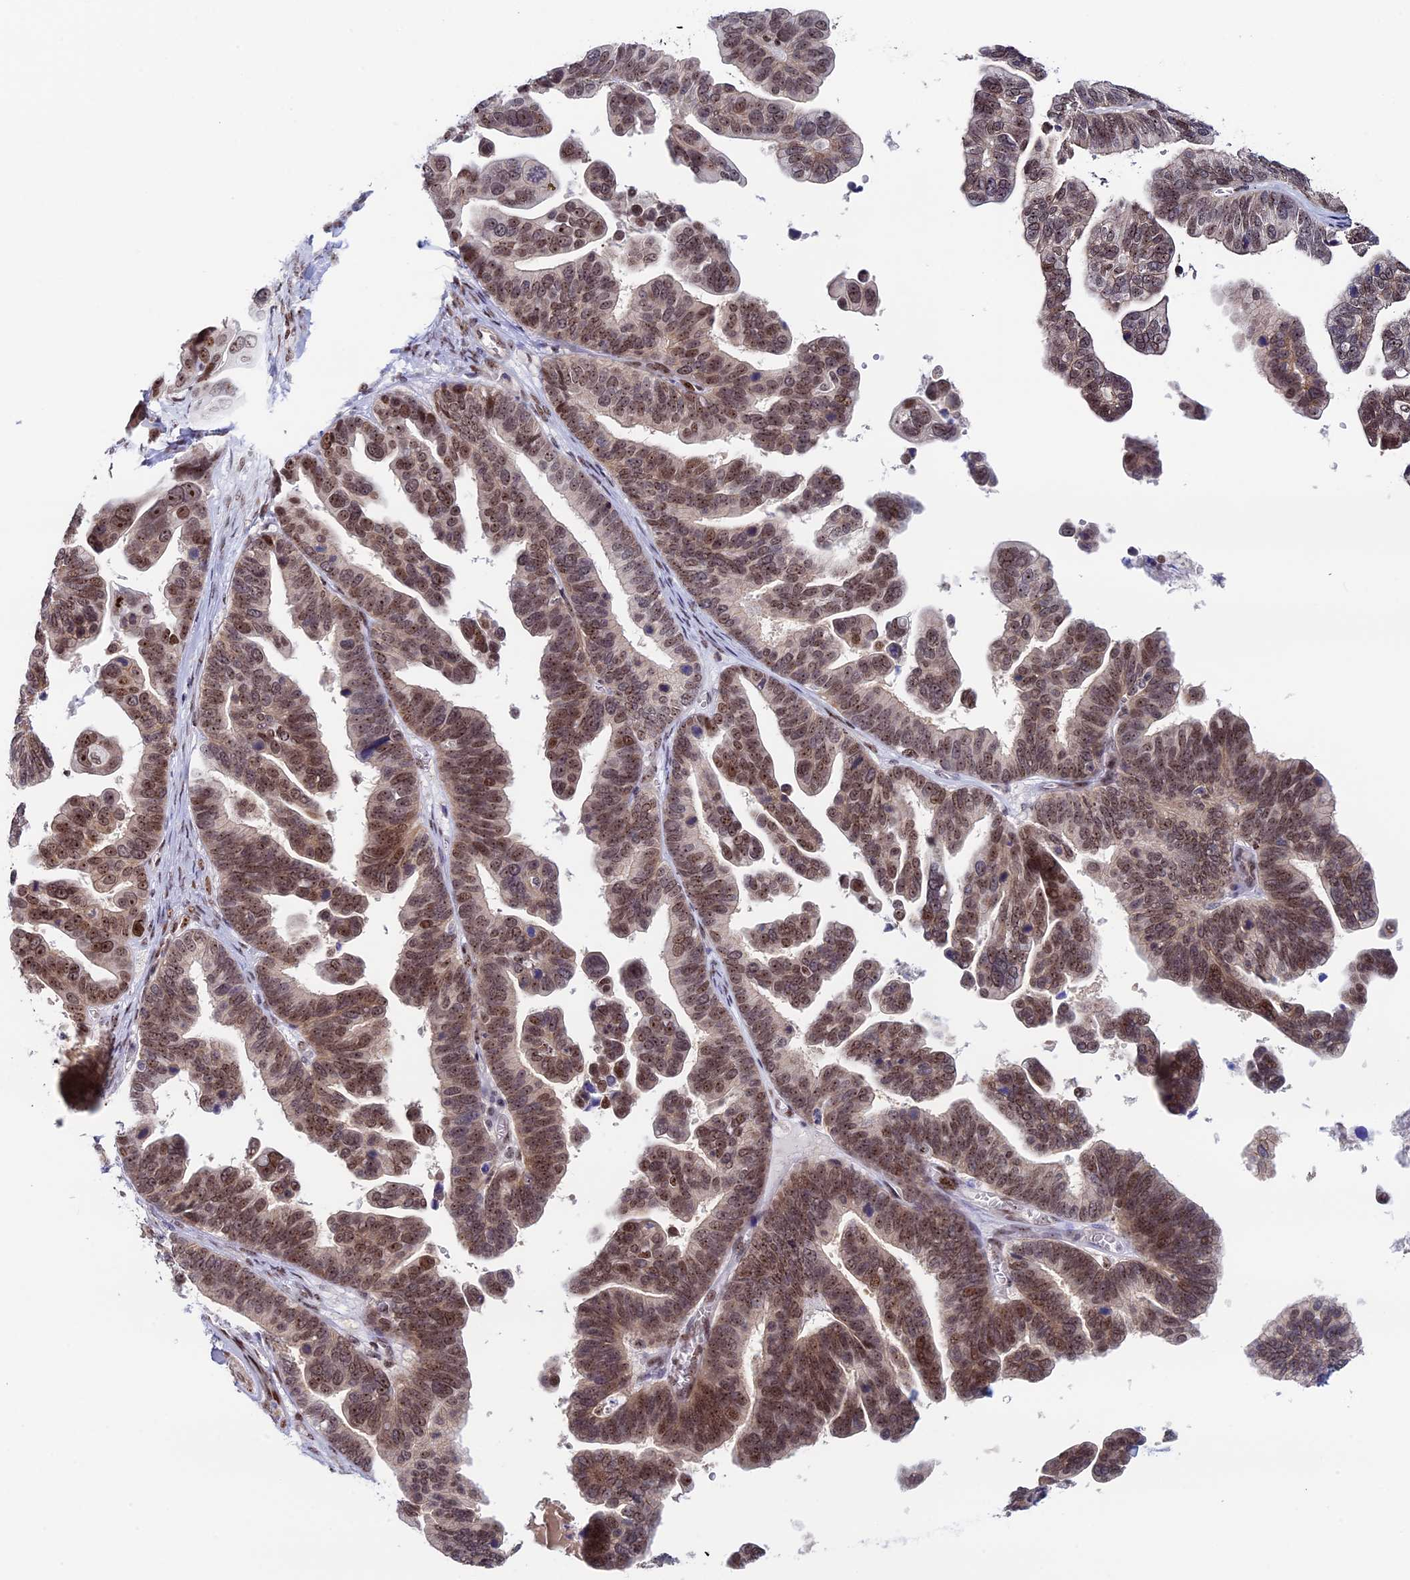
{"staining": {"intensity": "moderate", "quantity": ">75%", "location": "nuclear"}, "tissue": "ovarian cancer", "cell_type": "Tumor cells", "image_type": "cancer", "snomed": [{"axis": "morphology", "description": "Cystadenocarcinoma, serous, NOS"}, {"axis": "topography", "description": "Ovary"}], "caption": "Immunohistochemical staining of ovarian serous cystadenocarcinoma demonstrates medium levels of moderate nuclear positivity in about >75% of tumor cells.", "gene": "CCDC86", "patient": {"sex": "female", "age": 56}}